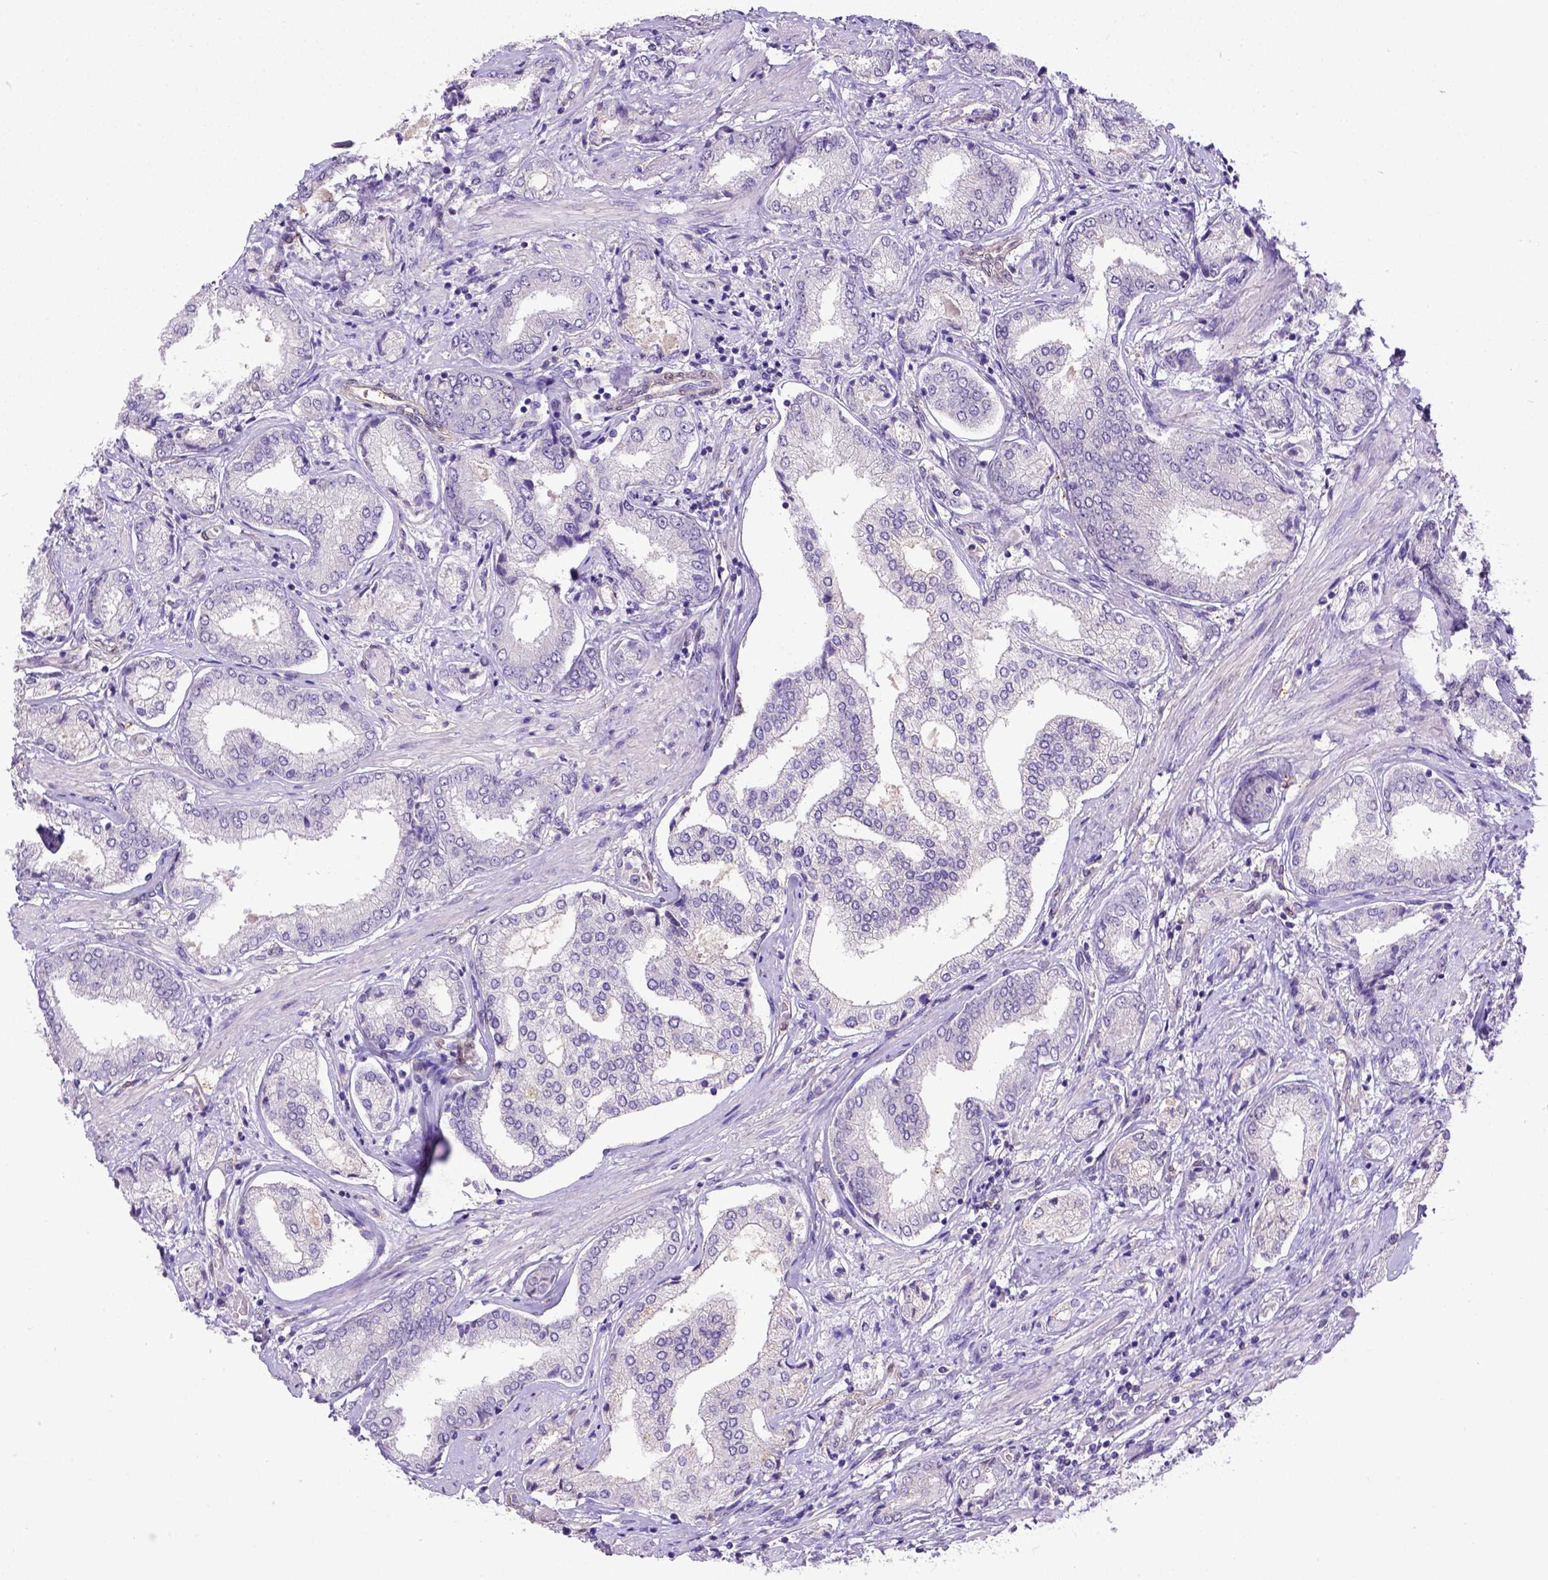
{"staining": {"intensity": "negative", "quantity": "none", "location": "none"}, "tissue": "prostate cancer", "cell_type": "Tumor cells", "image_type": "cancer", "snomed": [{"axis": "morphology", "description": "Adenocarcinoma, NOS"}, {"axis": "topography", "description": "Prostate"}], "caption": "Immunohistochemistry photomicrograph of neoplastic tissue: human prostate cancer stained with DAB (3,3'-diaminobenzidine) displays no significant protein expression in tumor cells. Brightfield microscopy of IHC stained with DAB (brown) and hematoxylin (blue), captured at high magnification.", "gene": "BTN1A1", "patient": {"sex": "male", "age": 63}}